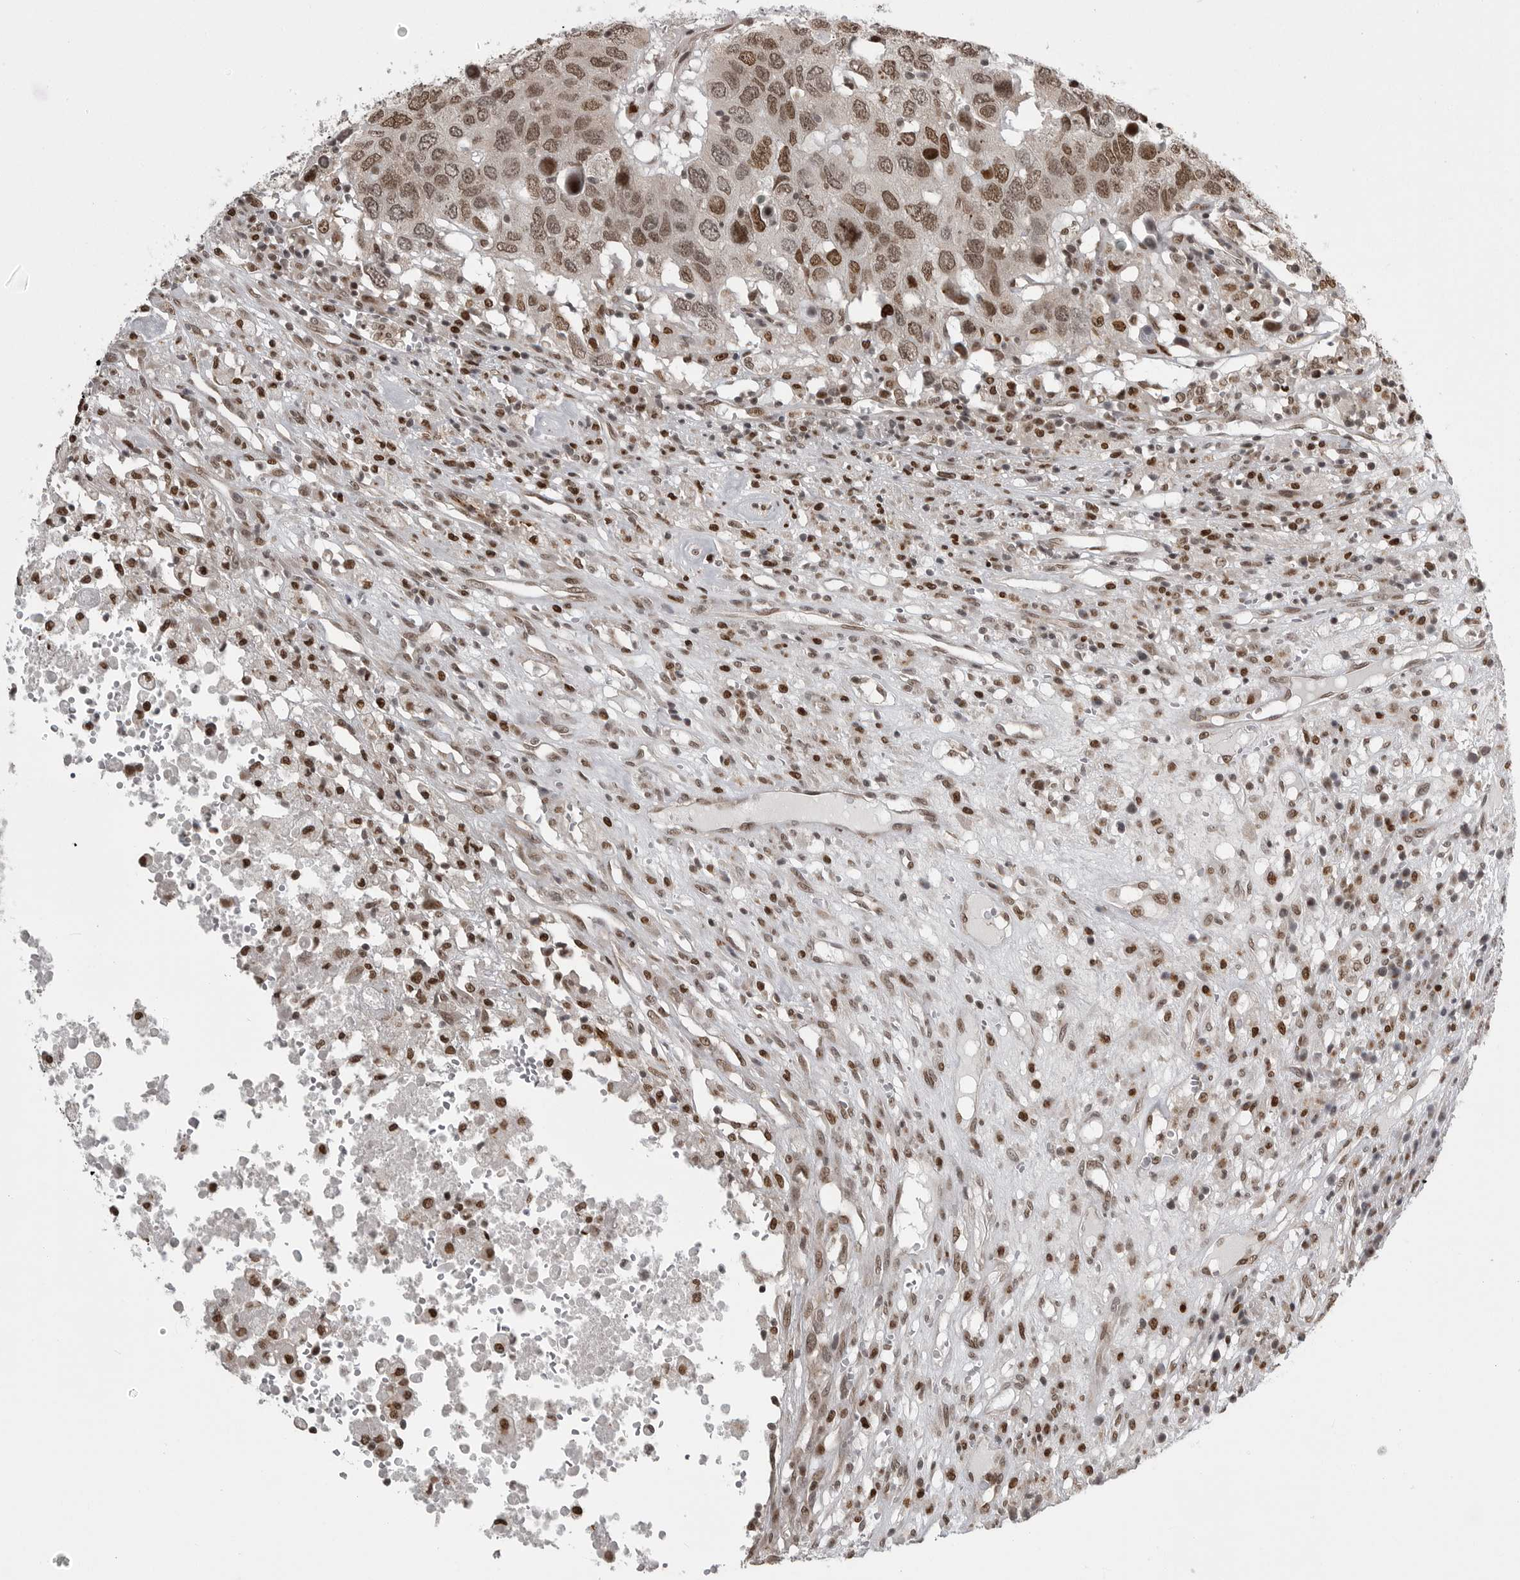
{"staining": {"intensity": "moderate", "quantity": ">75%", "location": "nuclear"}, "tissue": "head and neck cancer", "cell_type": "Tumor cells", "image_type": "cancer", "snomed": [{"axis": "morphology", "description": "Squamous cell carcinoma, NOS"}, {"axis": "topography", "description": "Head-Neck"}], "caption": "Protein staining of squamous cell carcinoma (head and neck) tissue reveals moderate nuclear staining in about >75% of tumor cells.", "gene": "YAF2", "patient": {"sex": "male", "age": 66}}